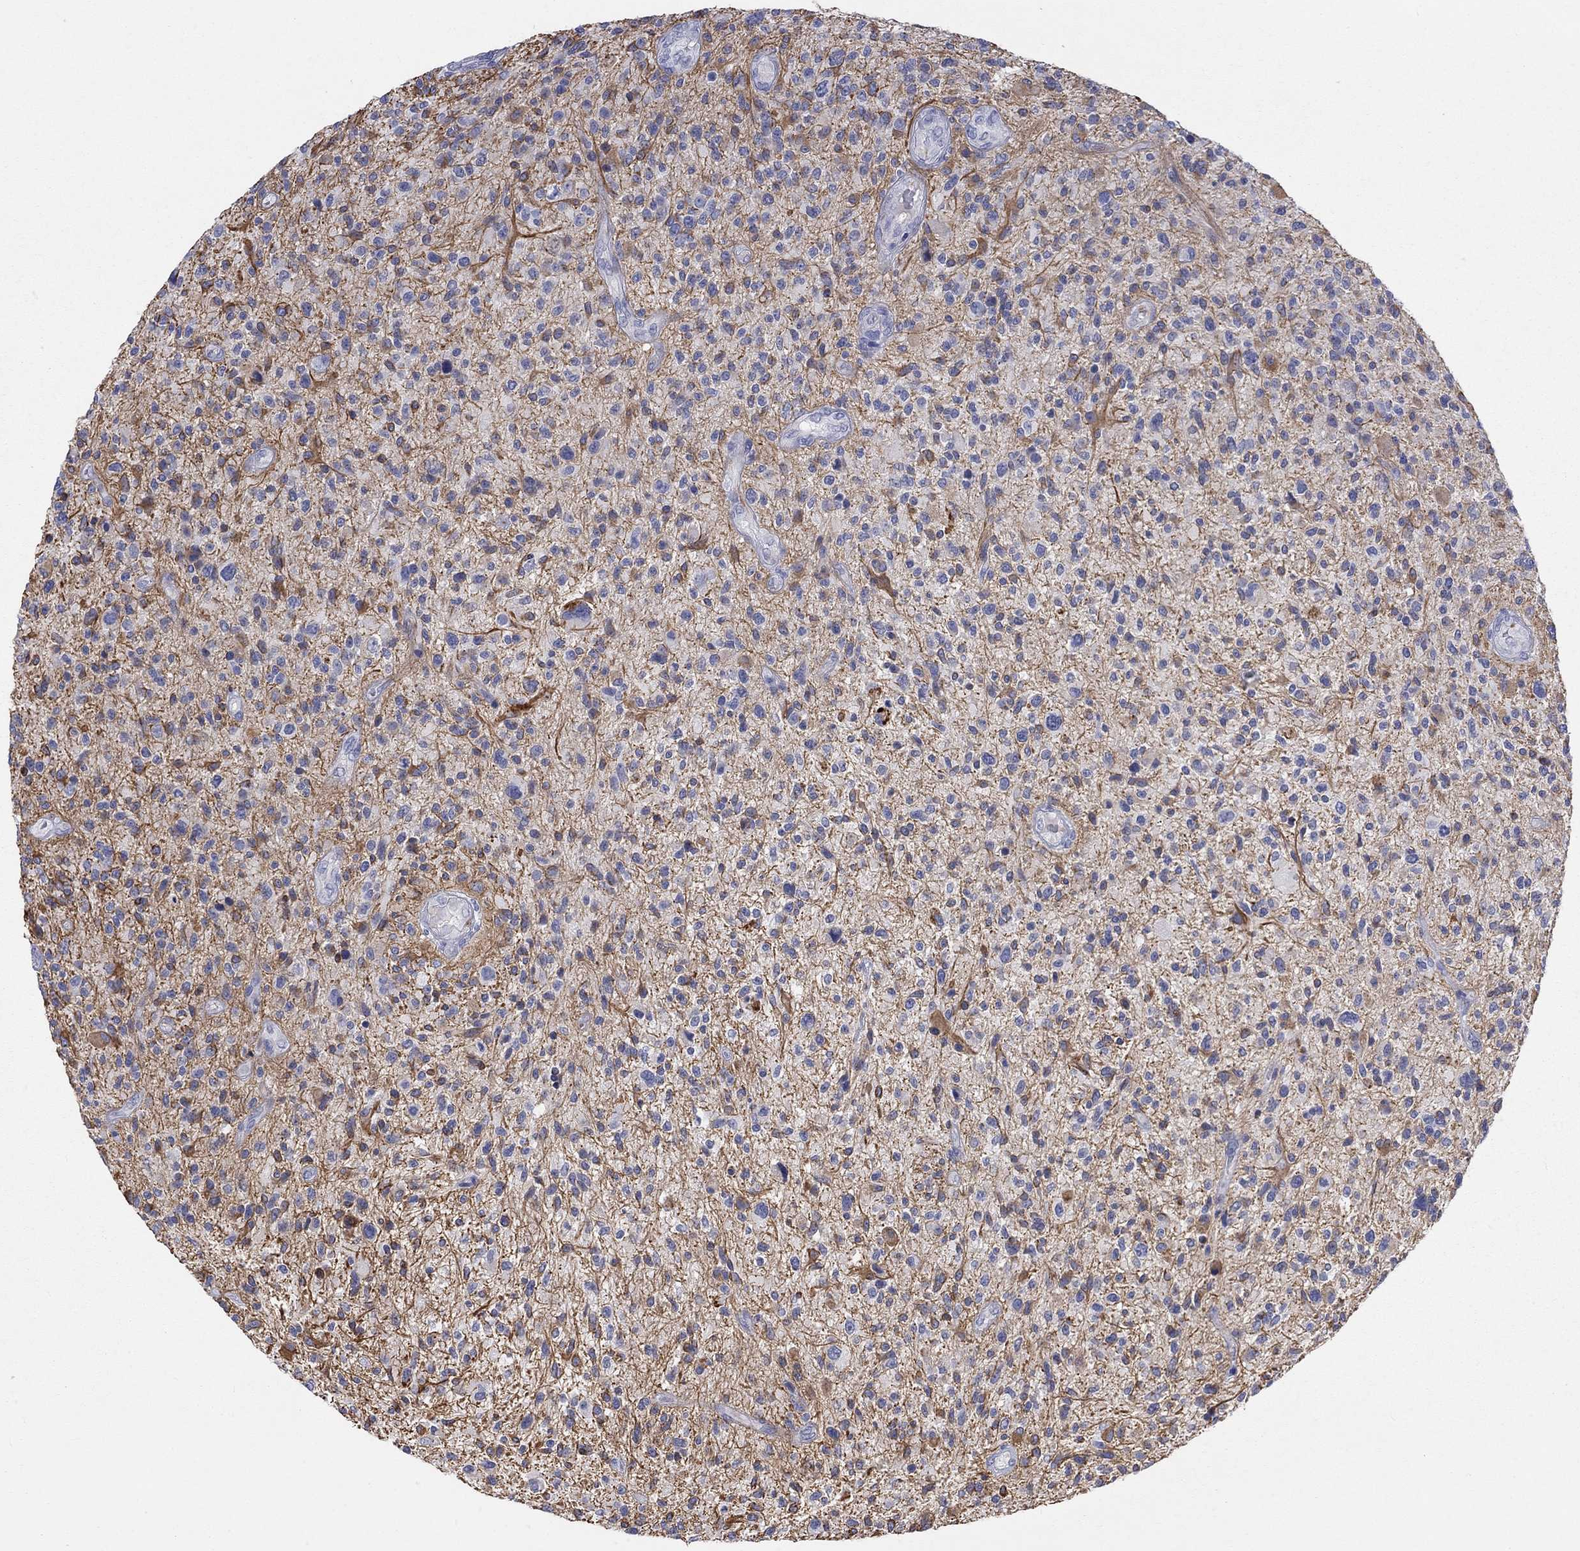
{"staining": {"intensity": "negative", "quantity": "none", "location": "none"}, "tissue": "glioma", "cell_type": "Tumor cells", "image_type": "cancer", "snomed": [{"axis": "morphology", "description": "Glioma, malignant, High grade"}, {"axis": "topography", "description": "Brain"}], "caption": "IHC of malignant glioma (high-grade) reveals no staining in tumor cells.", "gene": "PCDHGC5", "patient": {"sex": "male", "age": 47}}